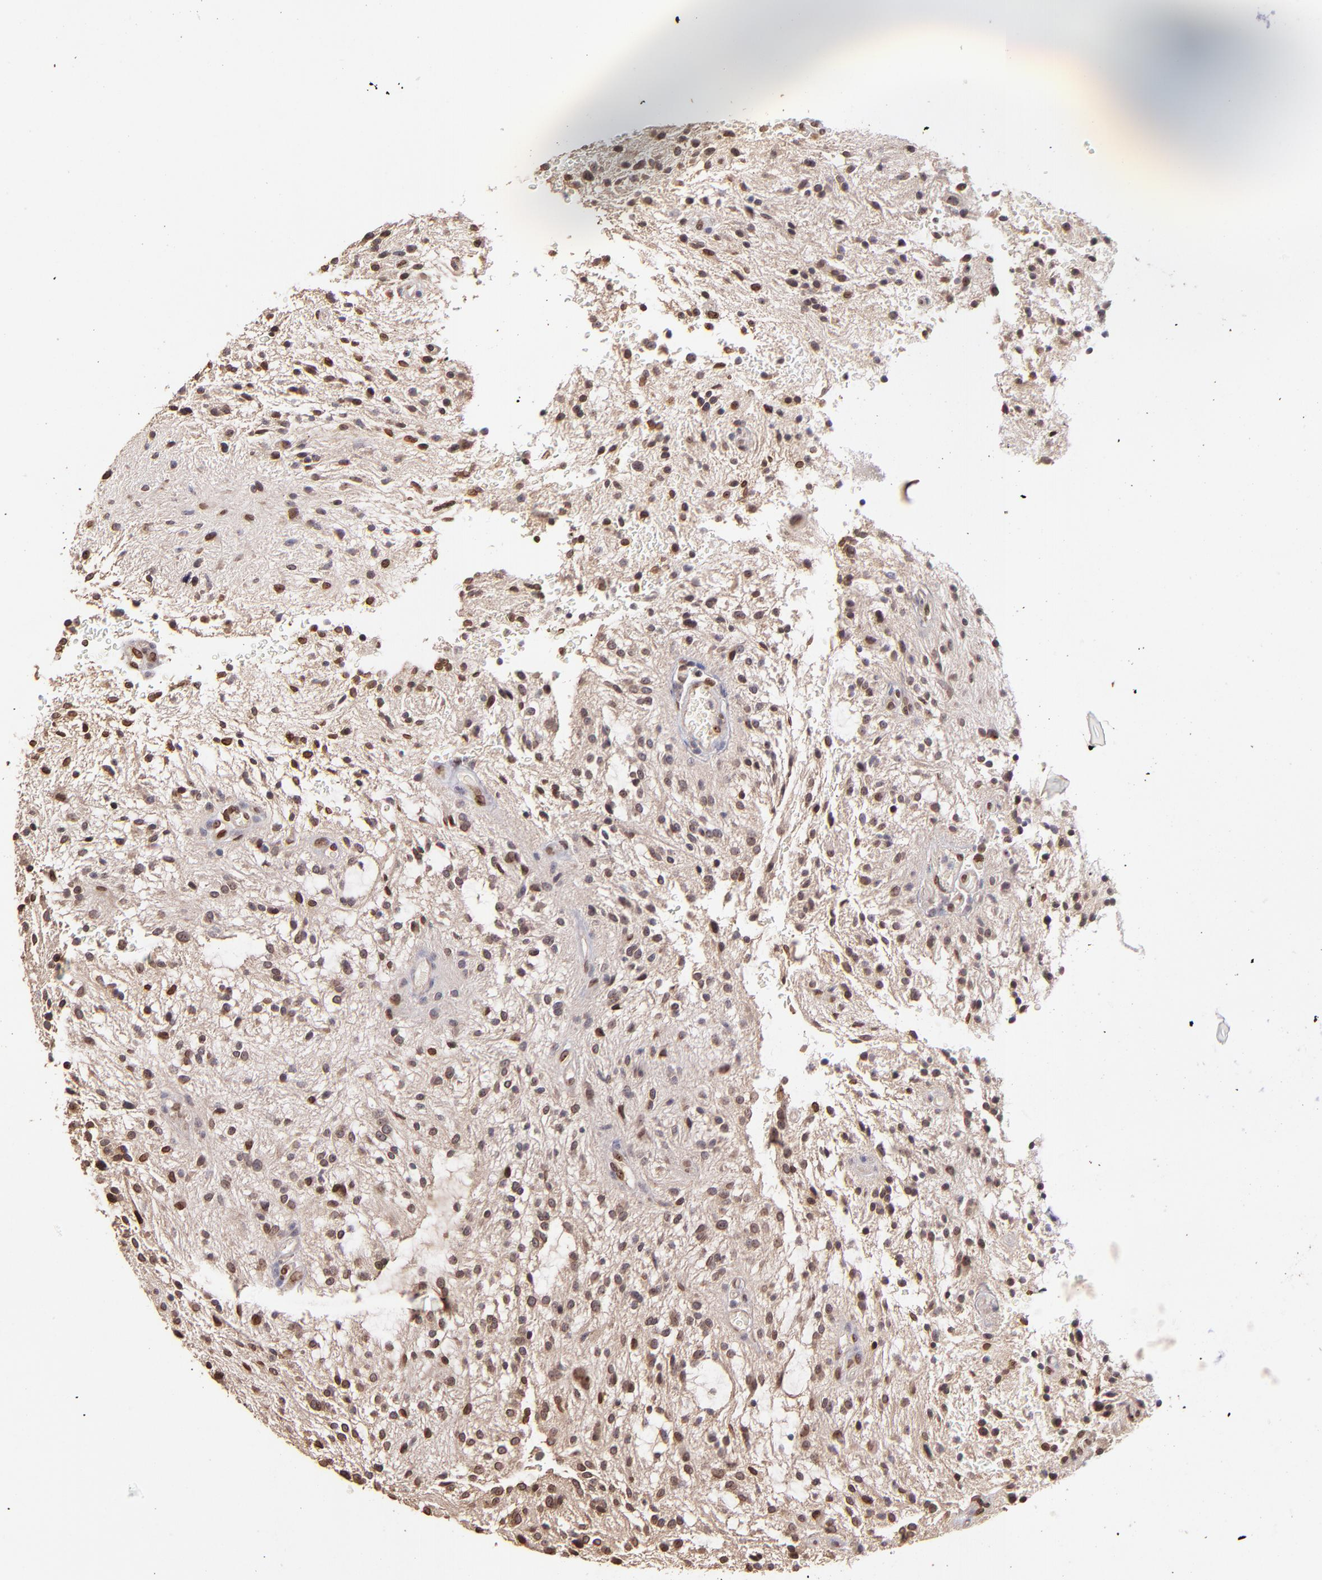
{"staining": {"intensity": "moderate", "quantity": "25%-75%", "location": "cytoplasmic/membranous,nuclear"}, "tissue": "glioma", "cell_type": "Tumor cells", "image_type": "cancer", "snomed": [{"axis": "morphology", "description": "Glioma, malignant, NOS"}, {"axis": "topography", "description": "Cerebellum"}], "caption": "Glioma (malignant) stained with DAB immunohistochemistry shows medium levels of moderate cytoplasmic/membranous and nuclear staining in approximately 25%-75% of tumor cells. Nuclei are stained in blue.", "gene": "PUM3", "patient": {"sex": "female", "age": 10}}